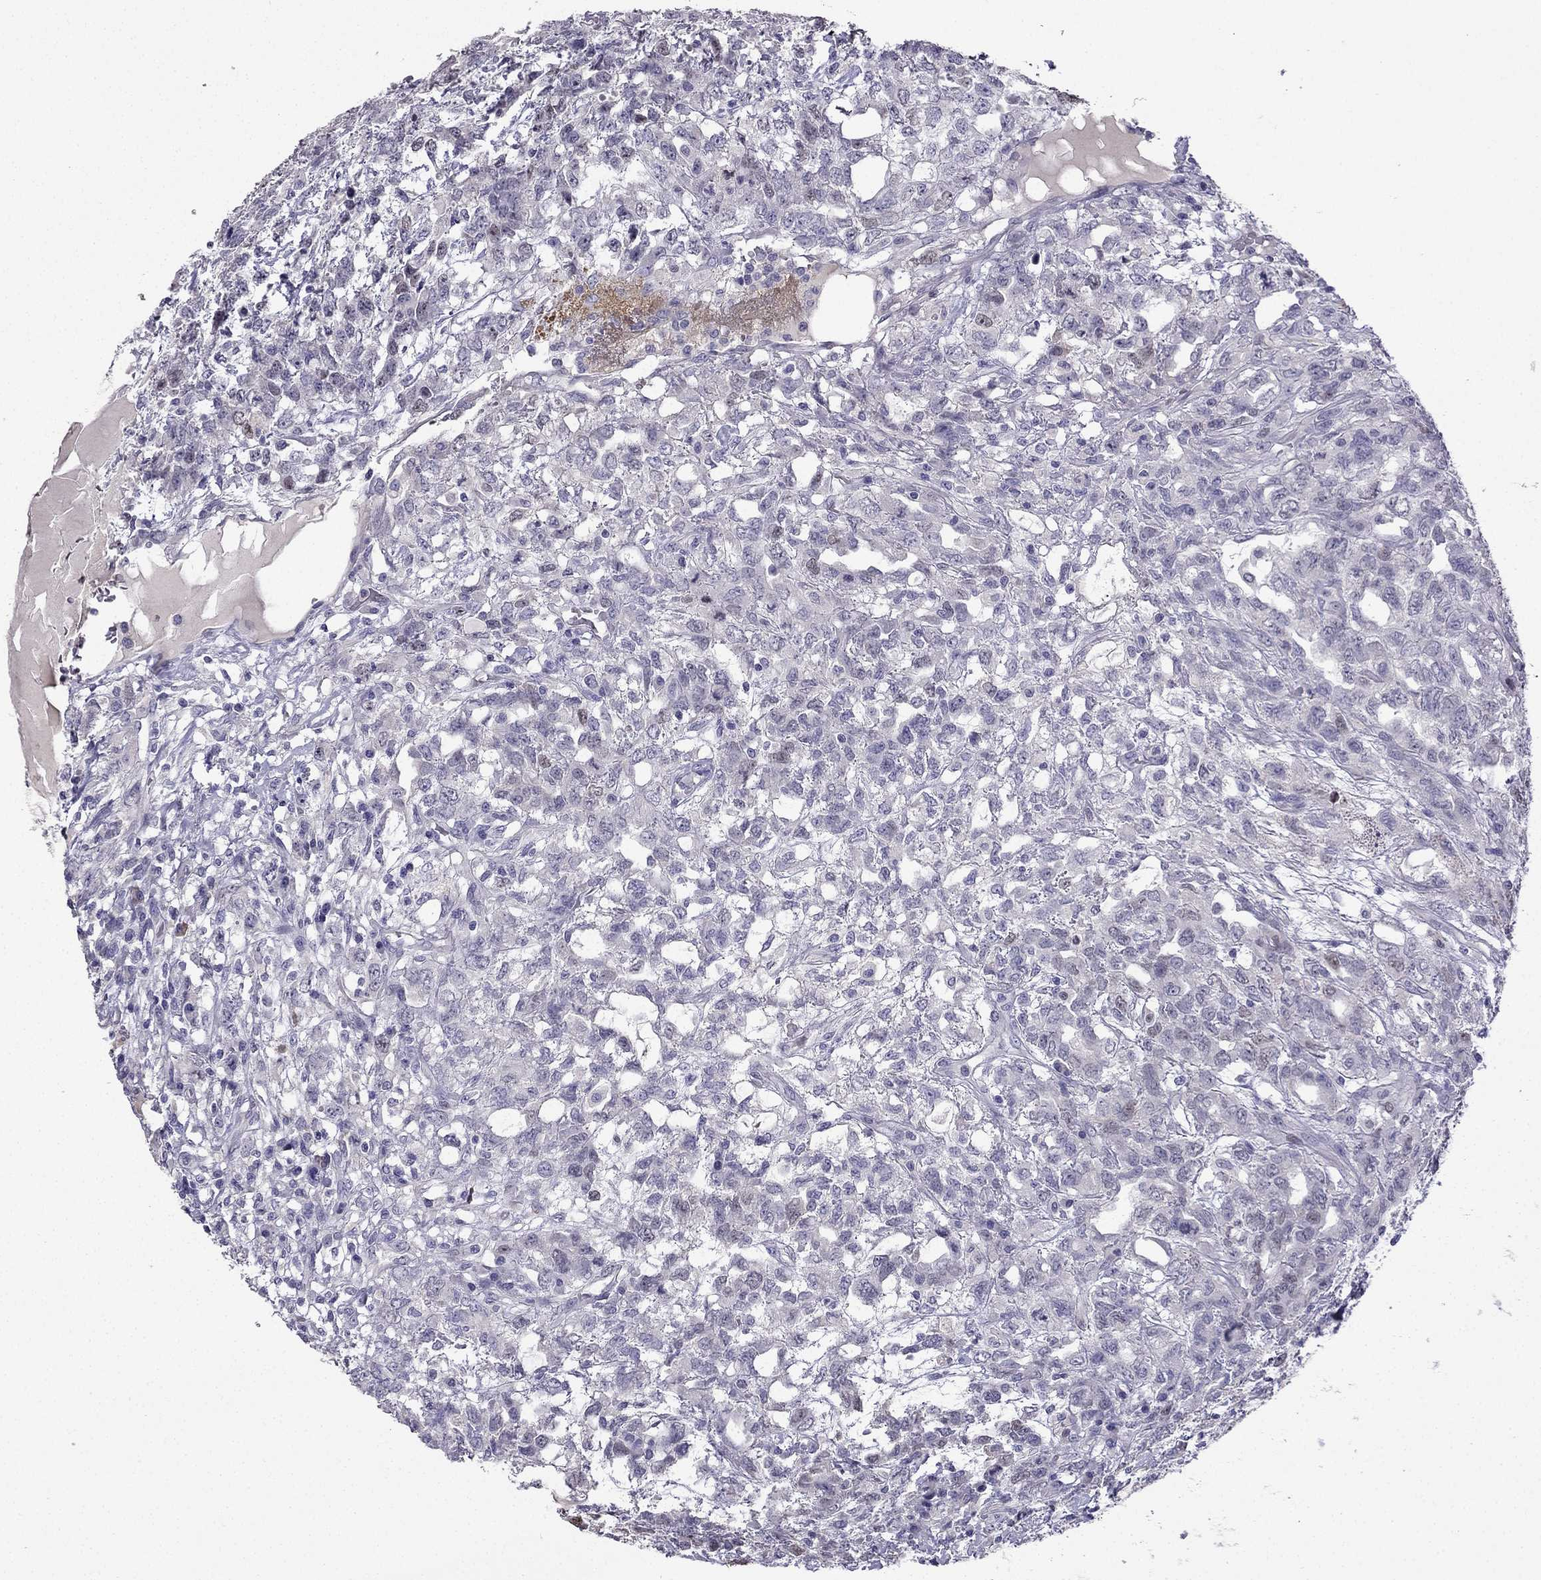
{"staining": {"intensity": "negative", "quantity": "none", "location": "none"}, "tissue": "testis cancer", "cell_type": "Tumor cells", "image_type": "cancer", "snomed": [{"axis": "morphology", "description": "Seminoma, NOS"}, {"axis": "topography", "description": "Testis"}], "caption": "This is an immunohistochemistry (IHC) image of human testis seminoma. There is no positivity in tumor cells.", "gene": "UHRF1", "patient": {"sex": "male", "age": 52}}